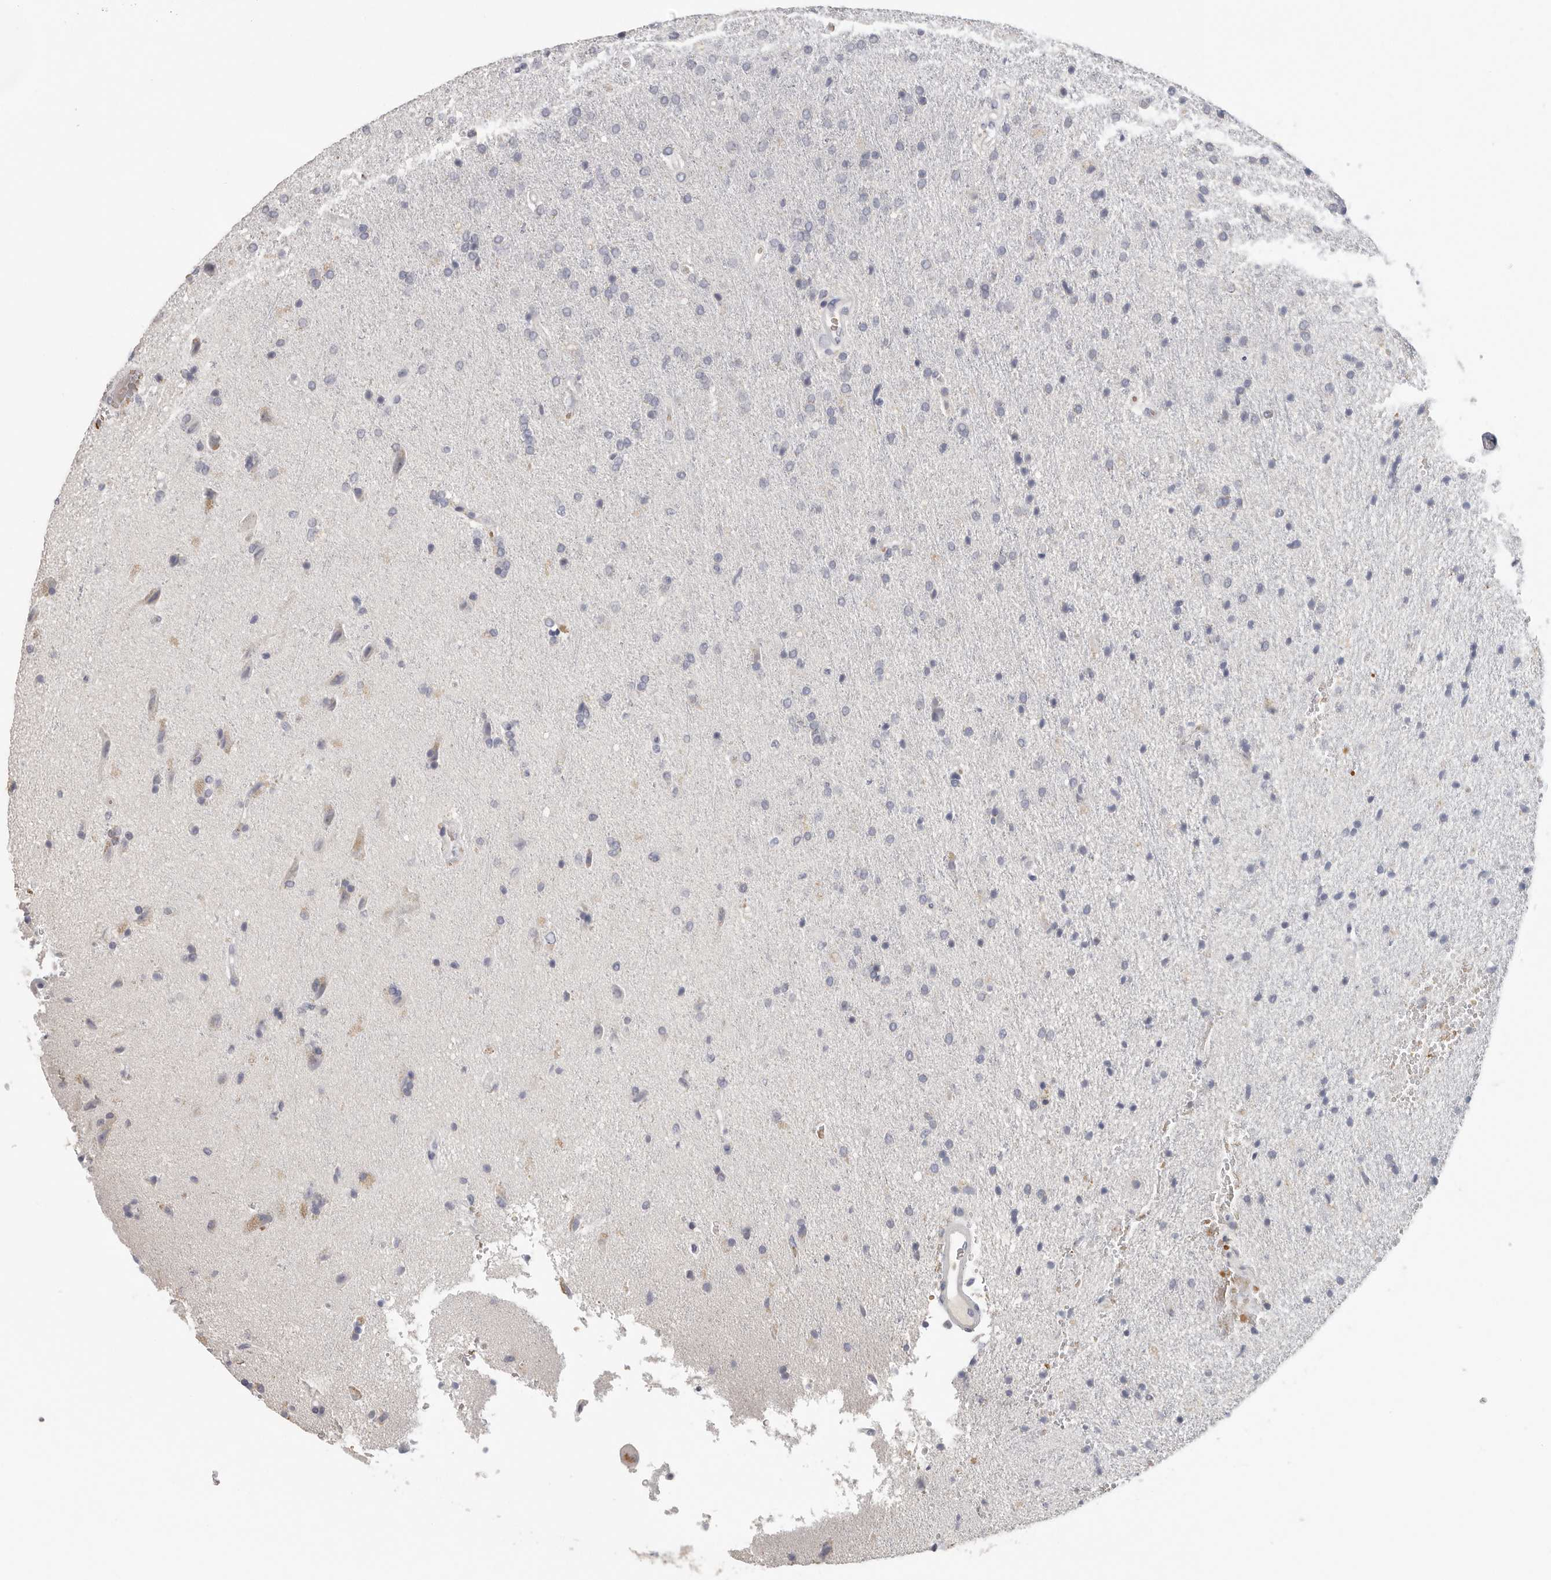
{"staining": {"intensity": "negative", "quantity": "none", "location": "none"}, "tissue": "glioma", "cell_type": "Tumor cells", "image_type": "cancer", "snomed": [{"axis": "morphology", "description": "Glioma, malignant, High grade"}, {"axis": "topography", "description": "Brain"}], "caption": "The photomicrograph demonstrates no significant staining in tumor cells of malignant high-grade glioma.", "gene": "DNAJC11", "patient": {"sex": "male", "age": 72}}